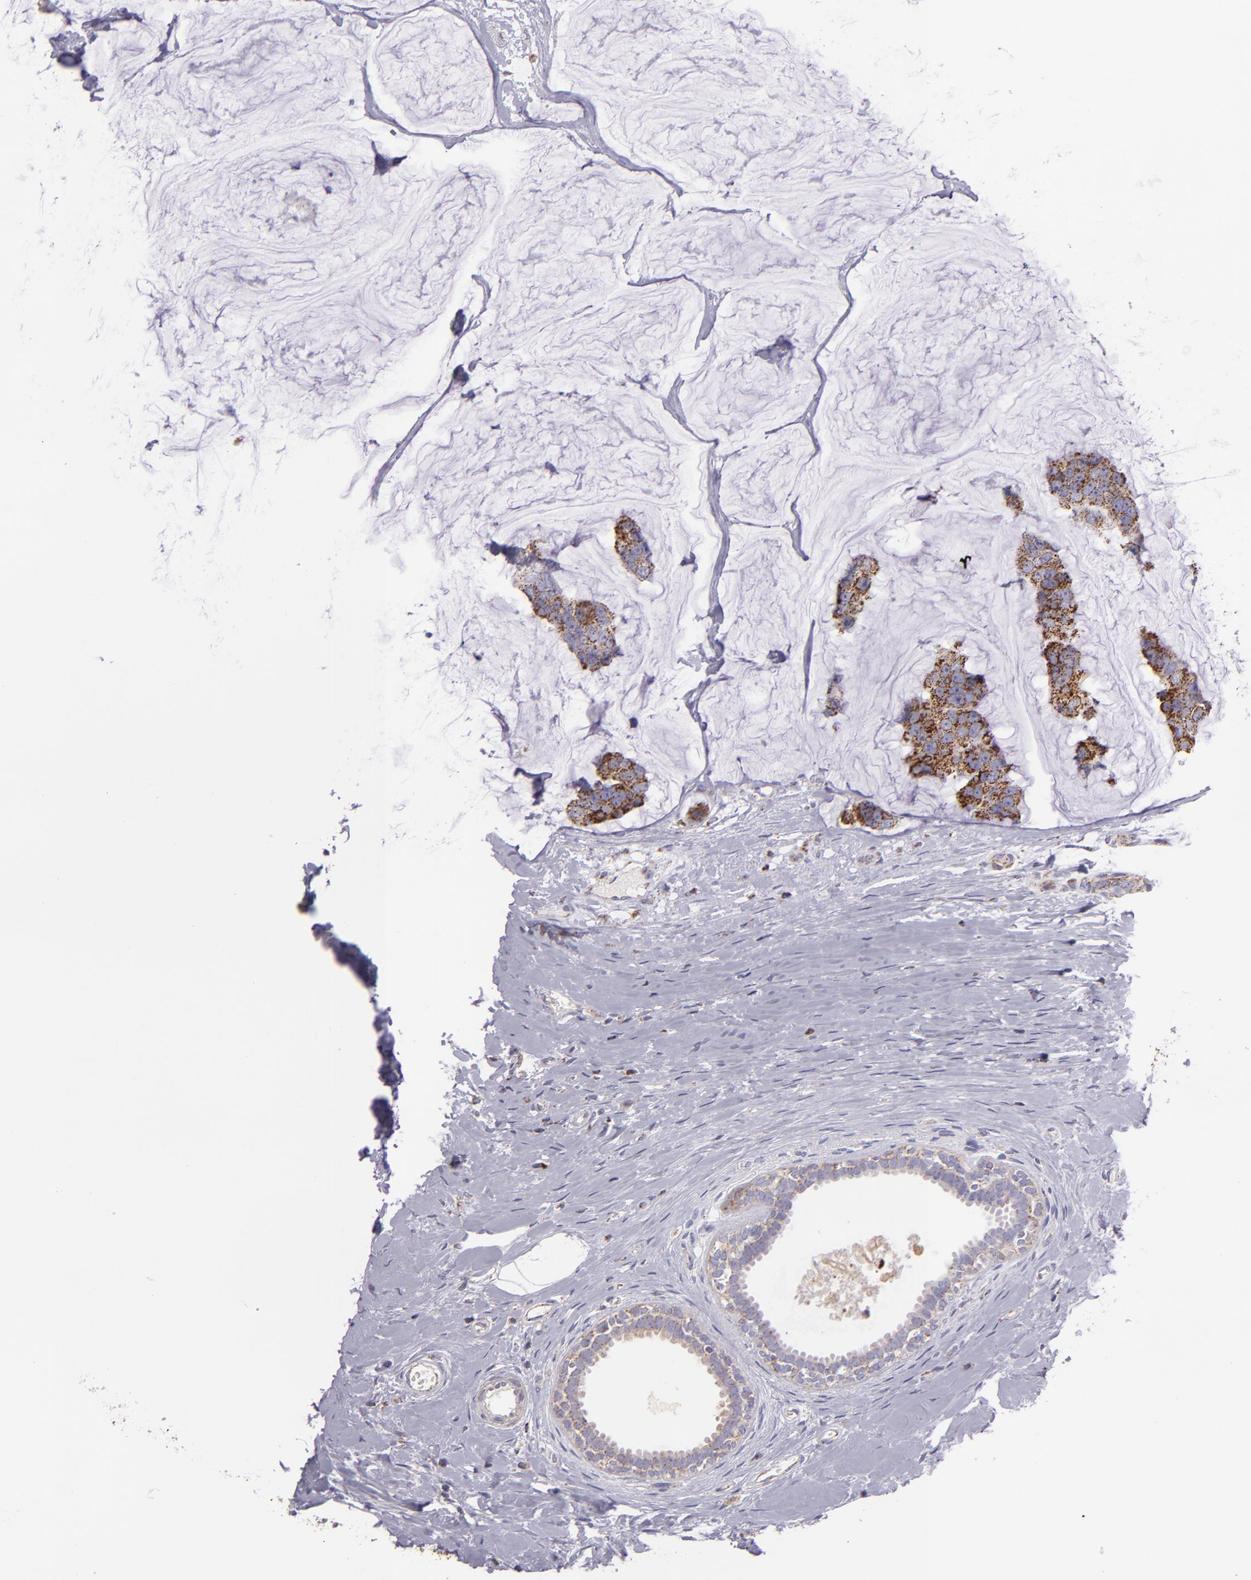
{"staining": {"intensity": "moderate", "quantity": ">75%", "location": "cytoplasmic/membranous"}, "tissue": "breast cancer", "cell_type": "Tumor cells", "image_type": "cancer", "snomed": [{"axis": "morphology", "description": "Normal tissue, NOS"}, {"axis": "morphology", "description": "Duct carcinoma"}, {"axis": "topography", "description": "Breast"}], "caption": "Protein expression analysis of human breast invasive ductal carcinoma reveals moderate cytoplasmic/membranous expression in about >75% of tumor cells.", "gene": "HSPD1", "patient": {"sex": "female", "age": 50}}